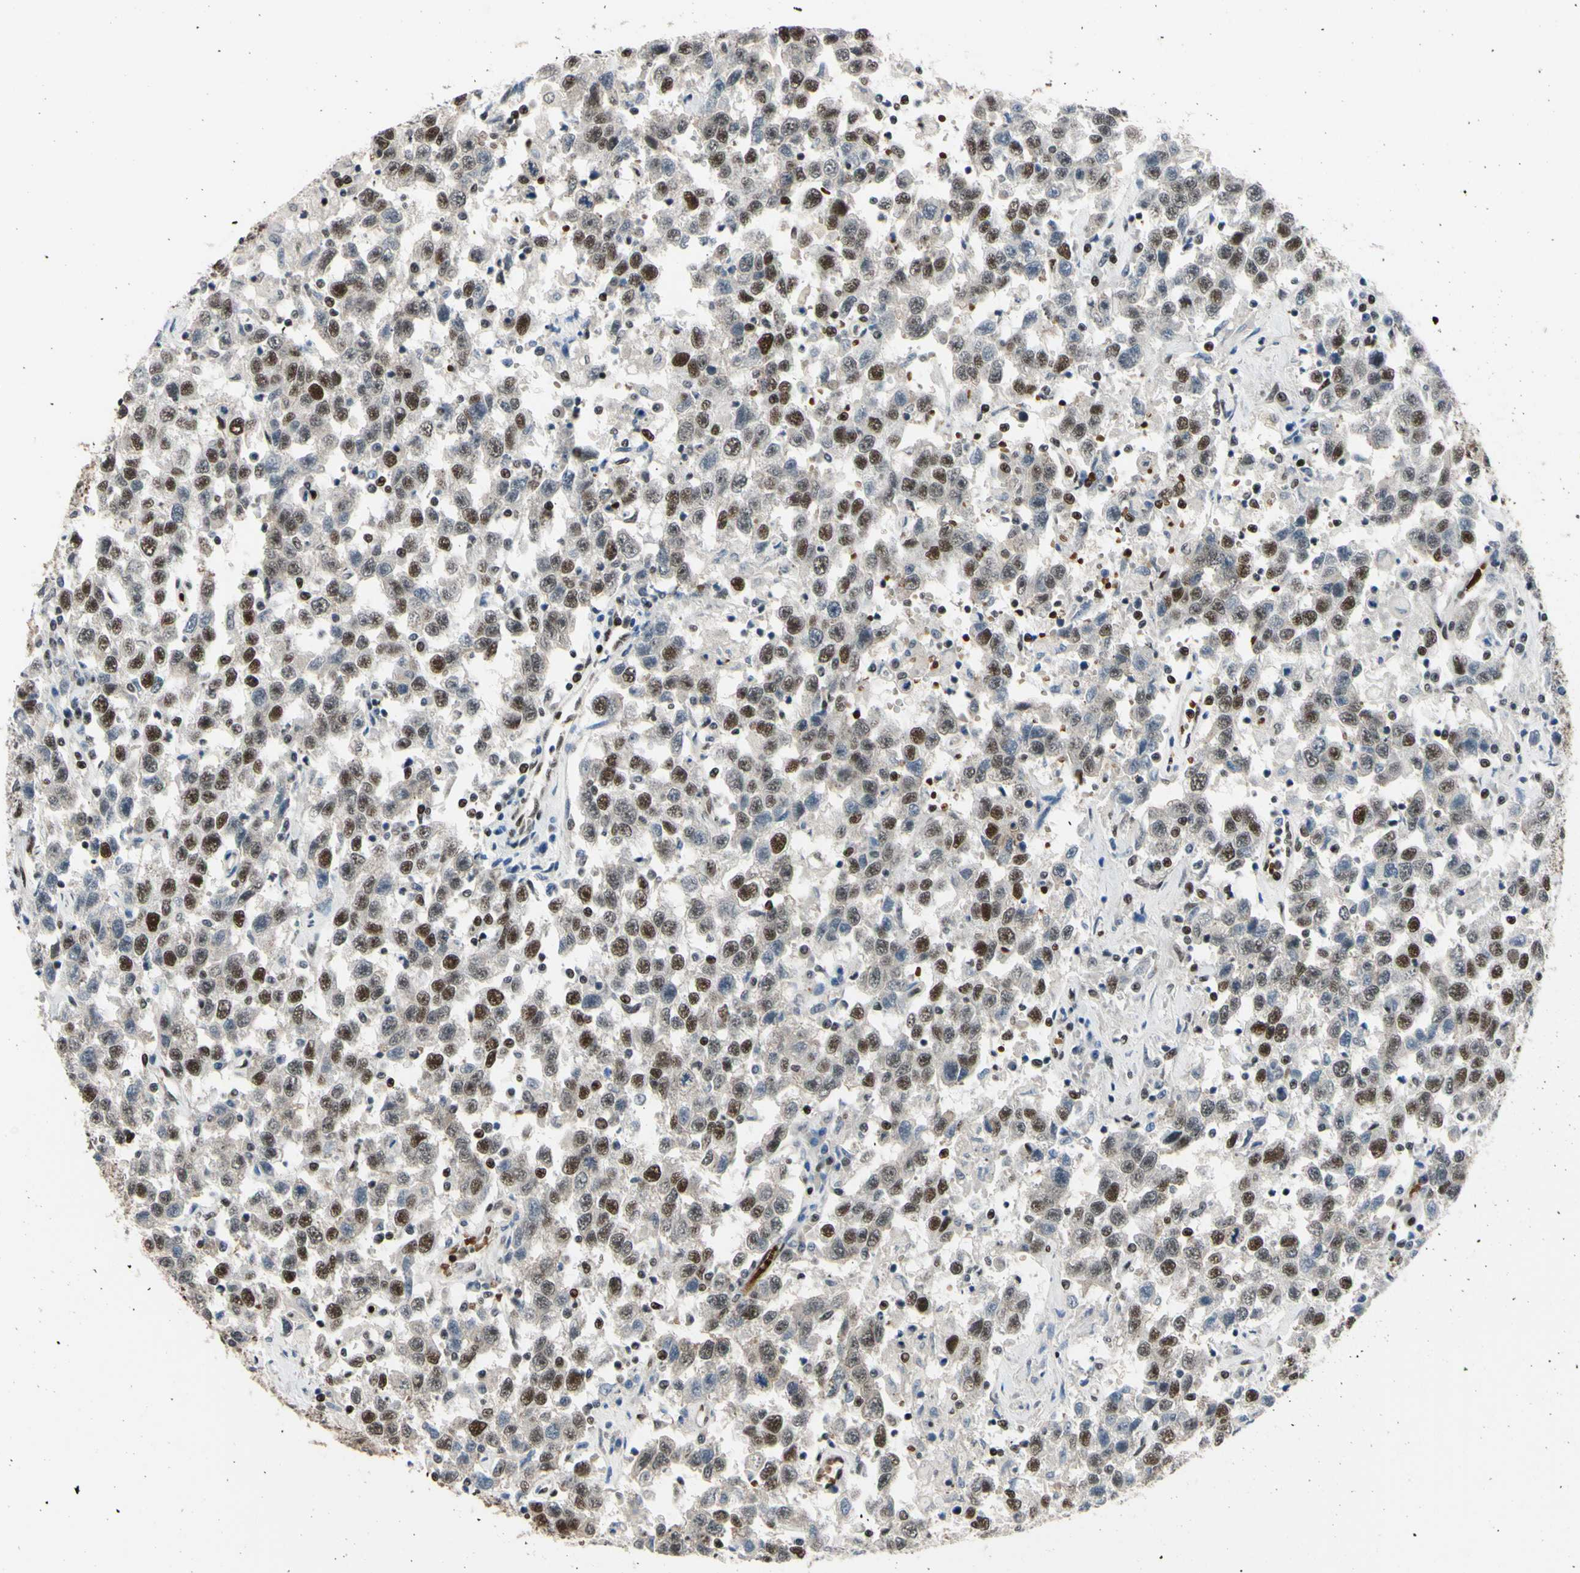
{"staining": {"intensity": "moderate", "quantity": ">75%", "location": "nuclear"}, "tissue": "testis cancer", "cell_type": "Tumor cells", "image_type": "cancer", "snomed": [{"axis": "morphology", "description": "Seminoma, NOS"}, {"axis": "topography", "description": "Testis"}], "caption": "Testis cancer tissue exhibits moderate nuclear expression in approximately >75% of tumor cells (DAB = brown stain, brightfield microscopy at high magnification).", "gene": "THAP12", "patient": {"sex": "male", "age": 41}}